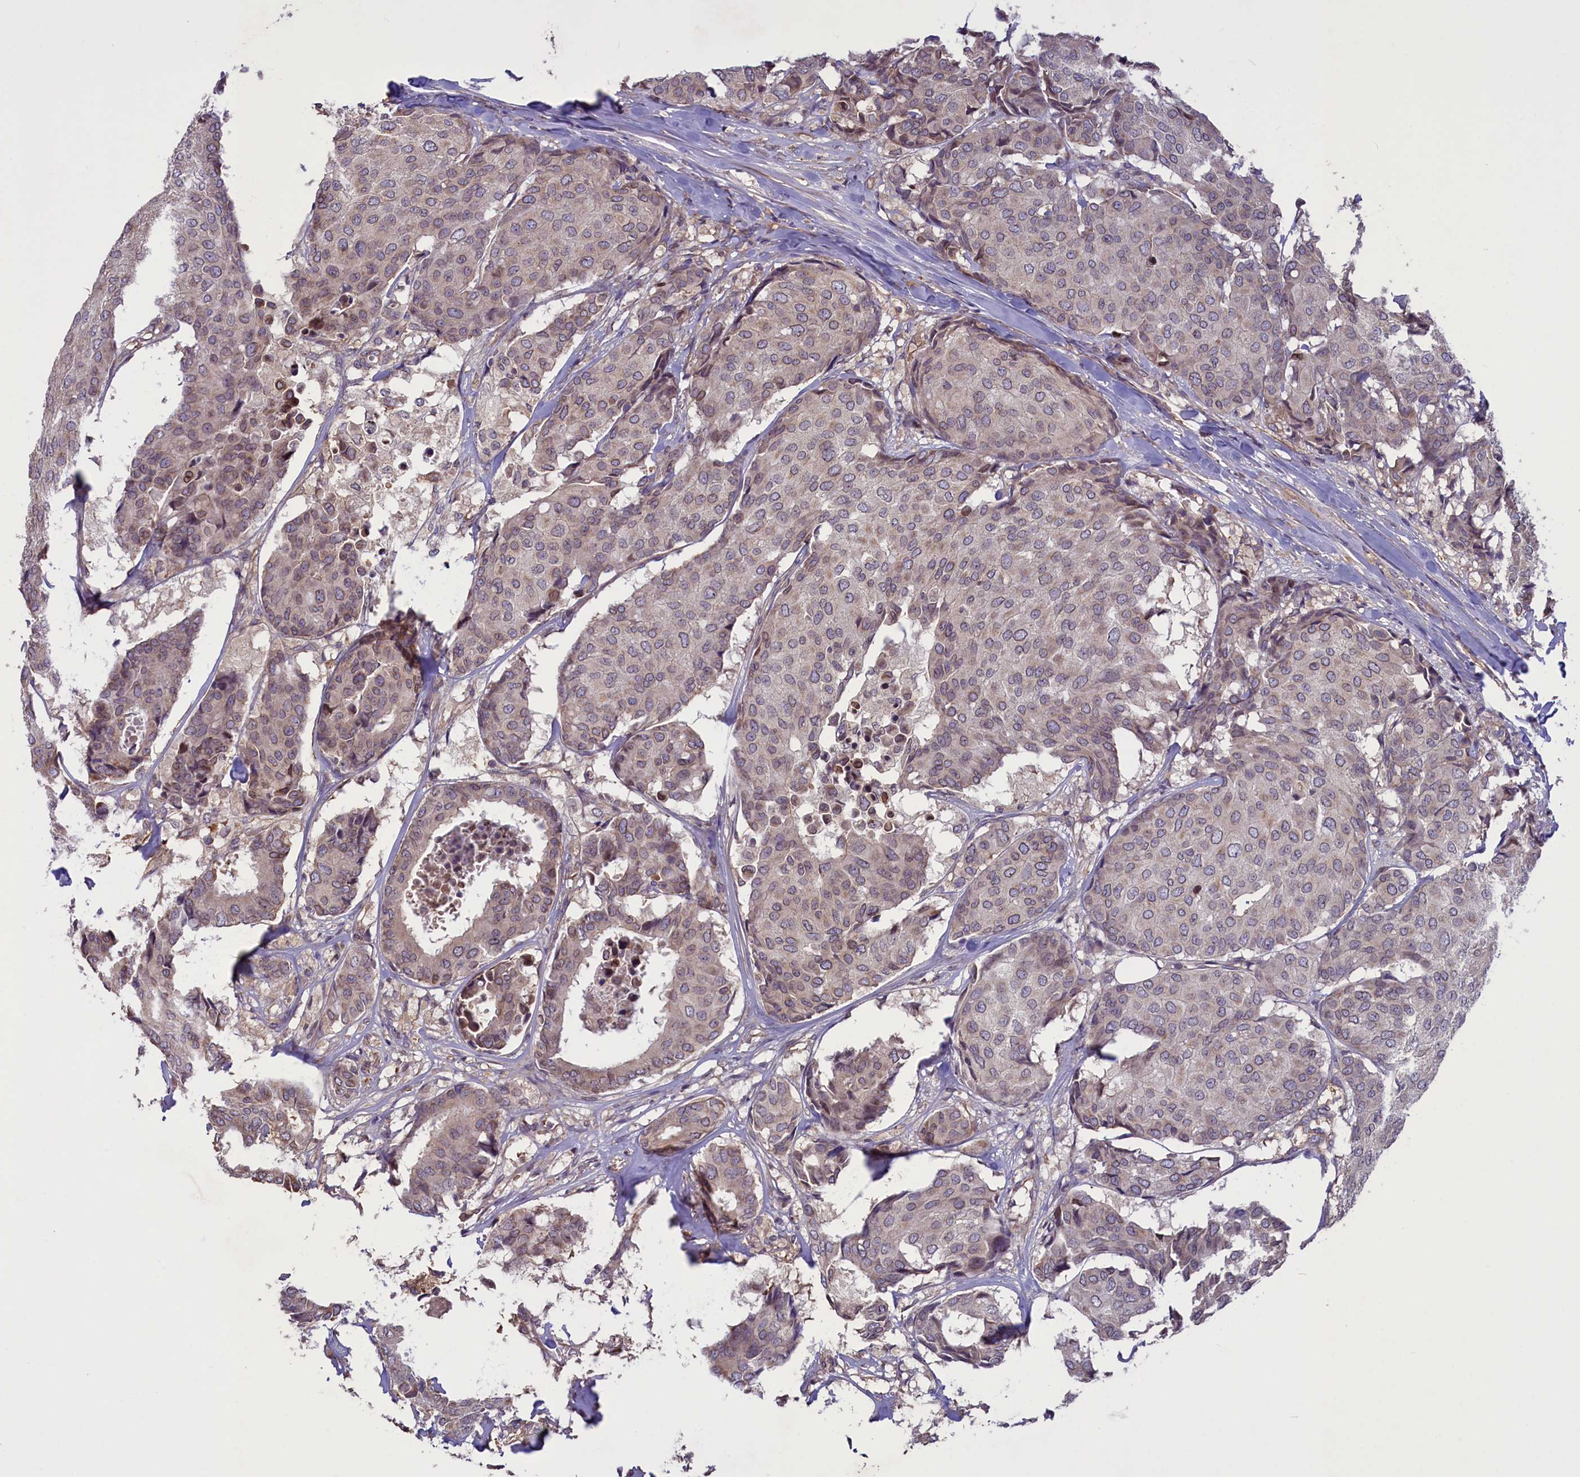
{"staining": {"intensity": "weak", "quantity": "25%-75%", "location": "cytoplasmic/membranous"}, "tissue": "breast cancer", "cell_type": "Tumor cells", "image_type": "cancer", "snomed": [{"axis": "morphology", "description": "Duct carcinoma"}, {"axis": "topography", "description": "Breast"}], "caption": "A photomicrograph showing weak cytoplasmic/membranous positivity in approximately 25%-75% of tumor cells in breast cancer (invasive ductal carcinoma), as visualized by brown immunohistochemical staining.", "gene": "CCDC125", "patient": {"sex": "female", "age": 75}}